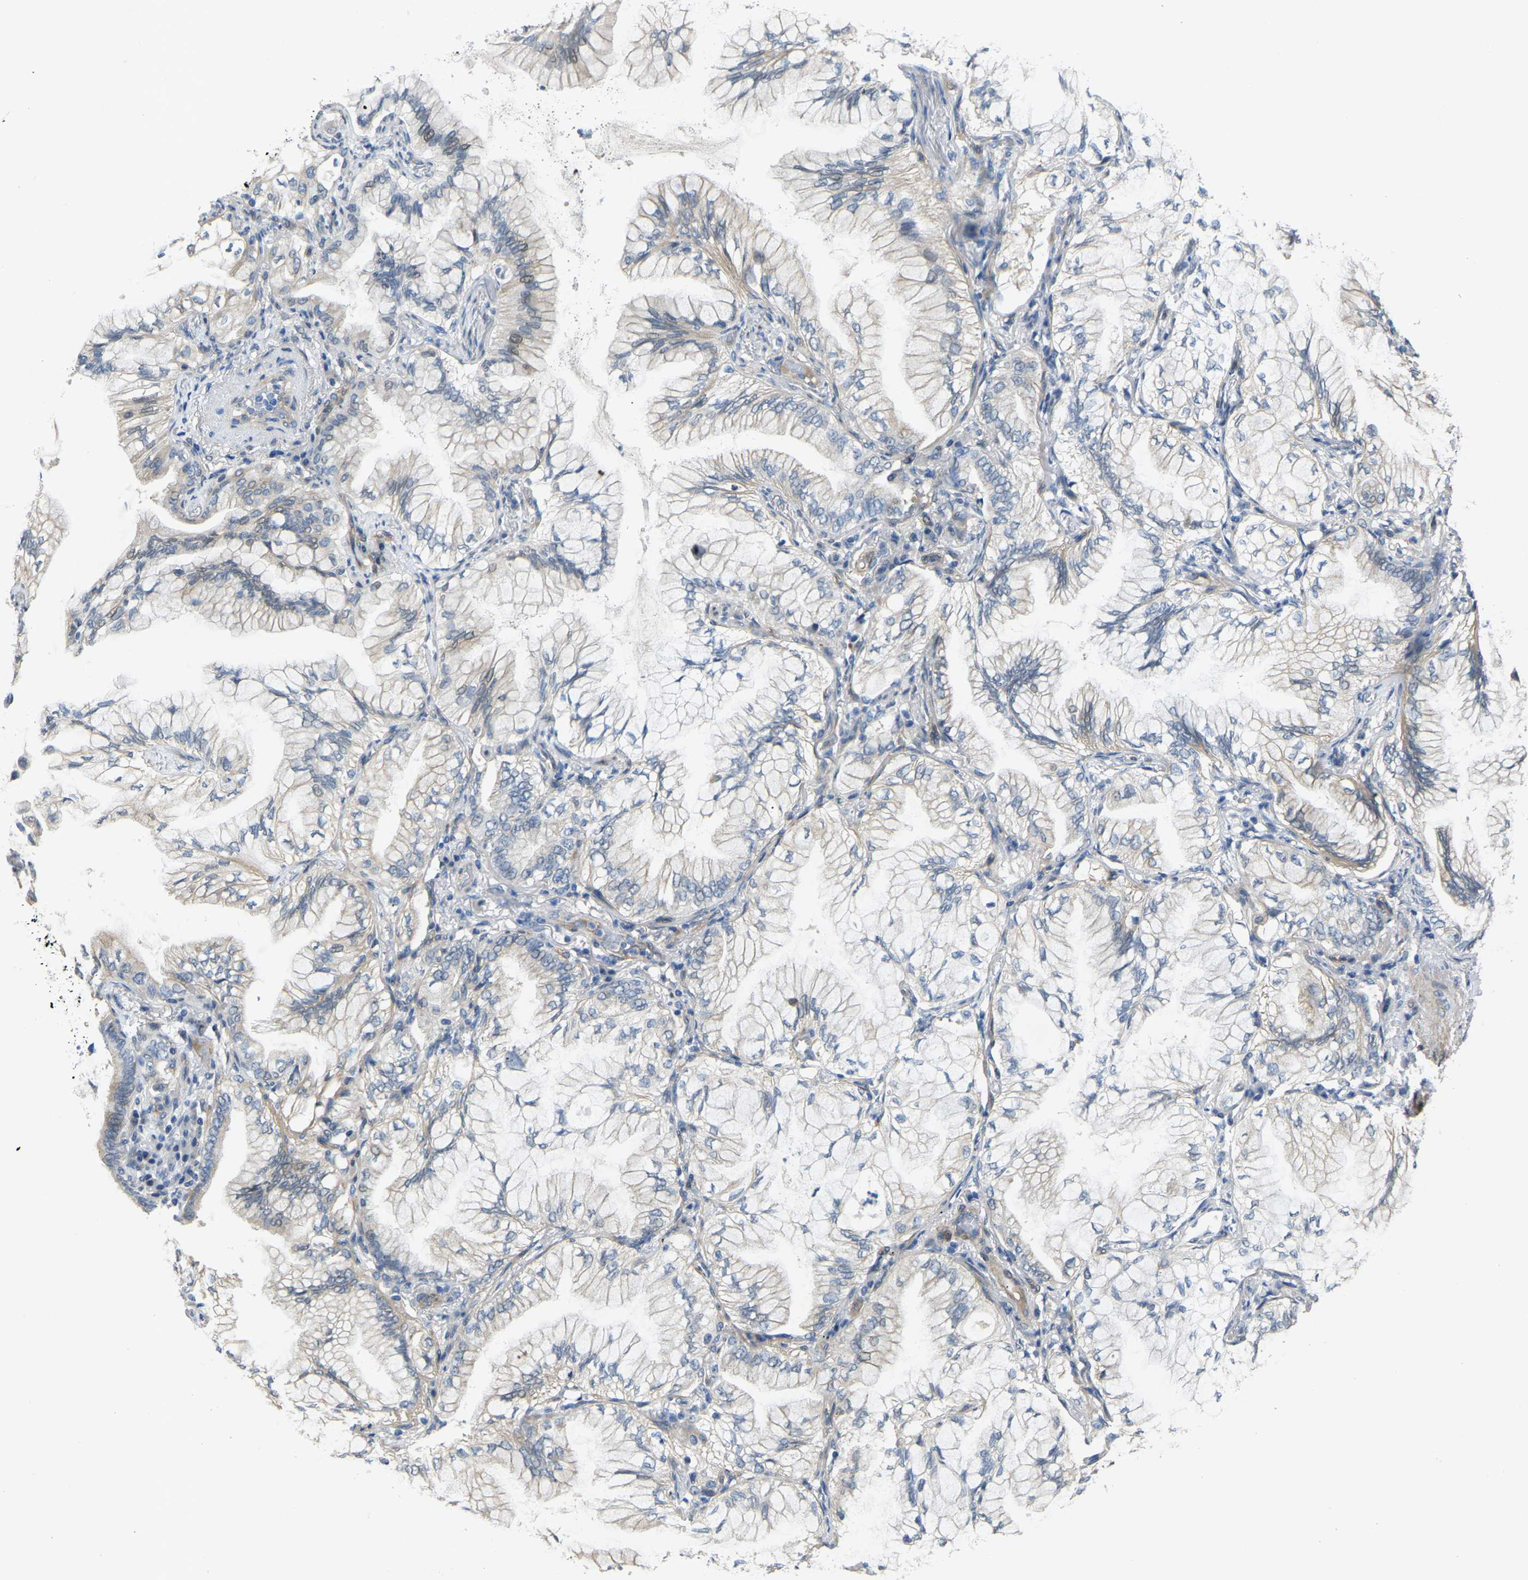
{"staining": {"intensity": "negative", "quantity": "none", "location": "none"}, "tissue": "lung cancer", "cell_type": "Tumor cells", "image_type": "cancer", "snomed": [{"axis": "morphology", "description": "Adenocarcinoma, NOS"}, {"axis": "topography", "description": "Lung"}], "caption": "IHC photomicrograph of neoplastic tissue: lung adenocarcinoma stained with DAB (3,3'-diaminobenzidine) reveals no significant protein expression in tumor cells.", "gene": "HIGD2B", "patient": {"sex": "female", "age": 70}}